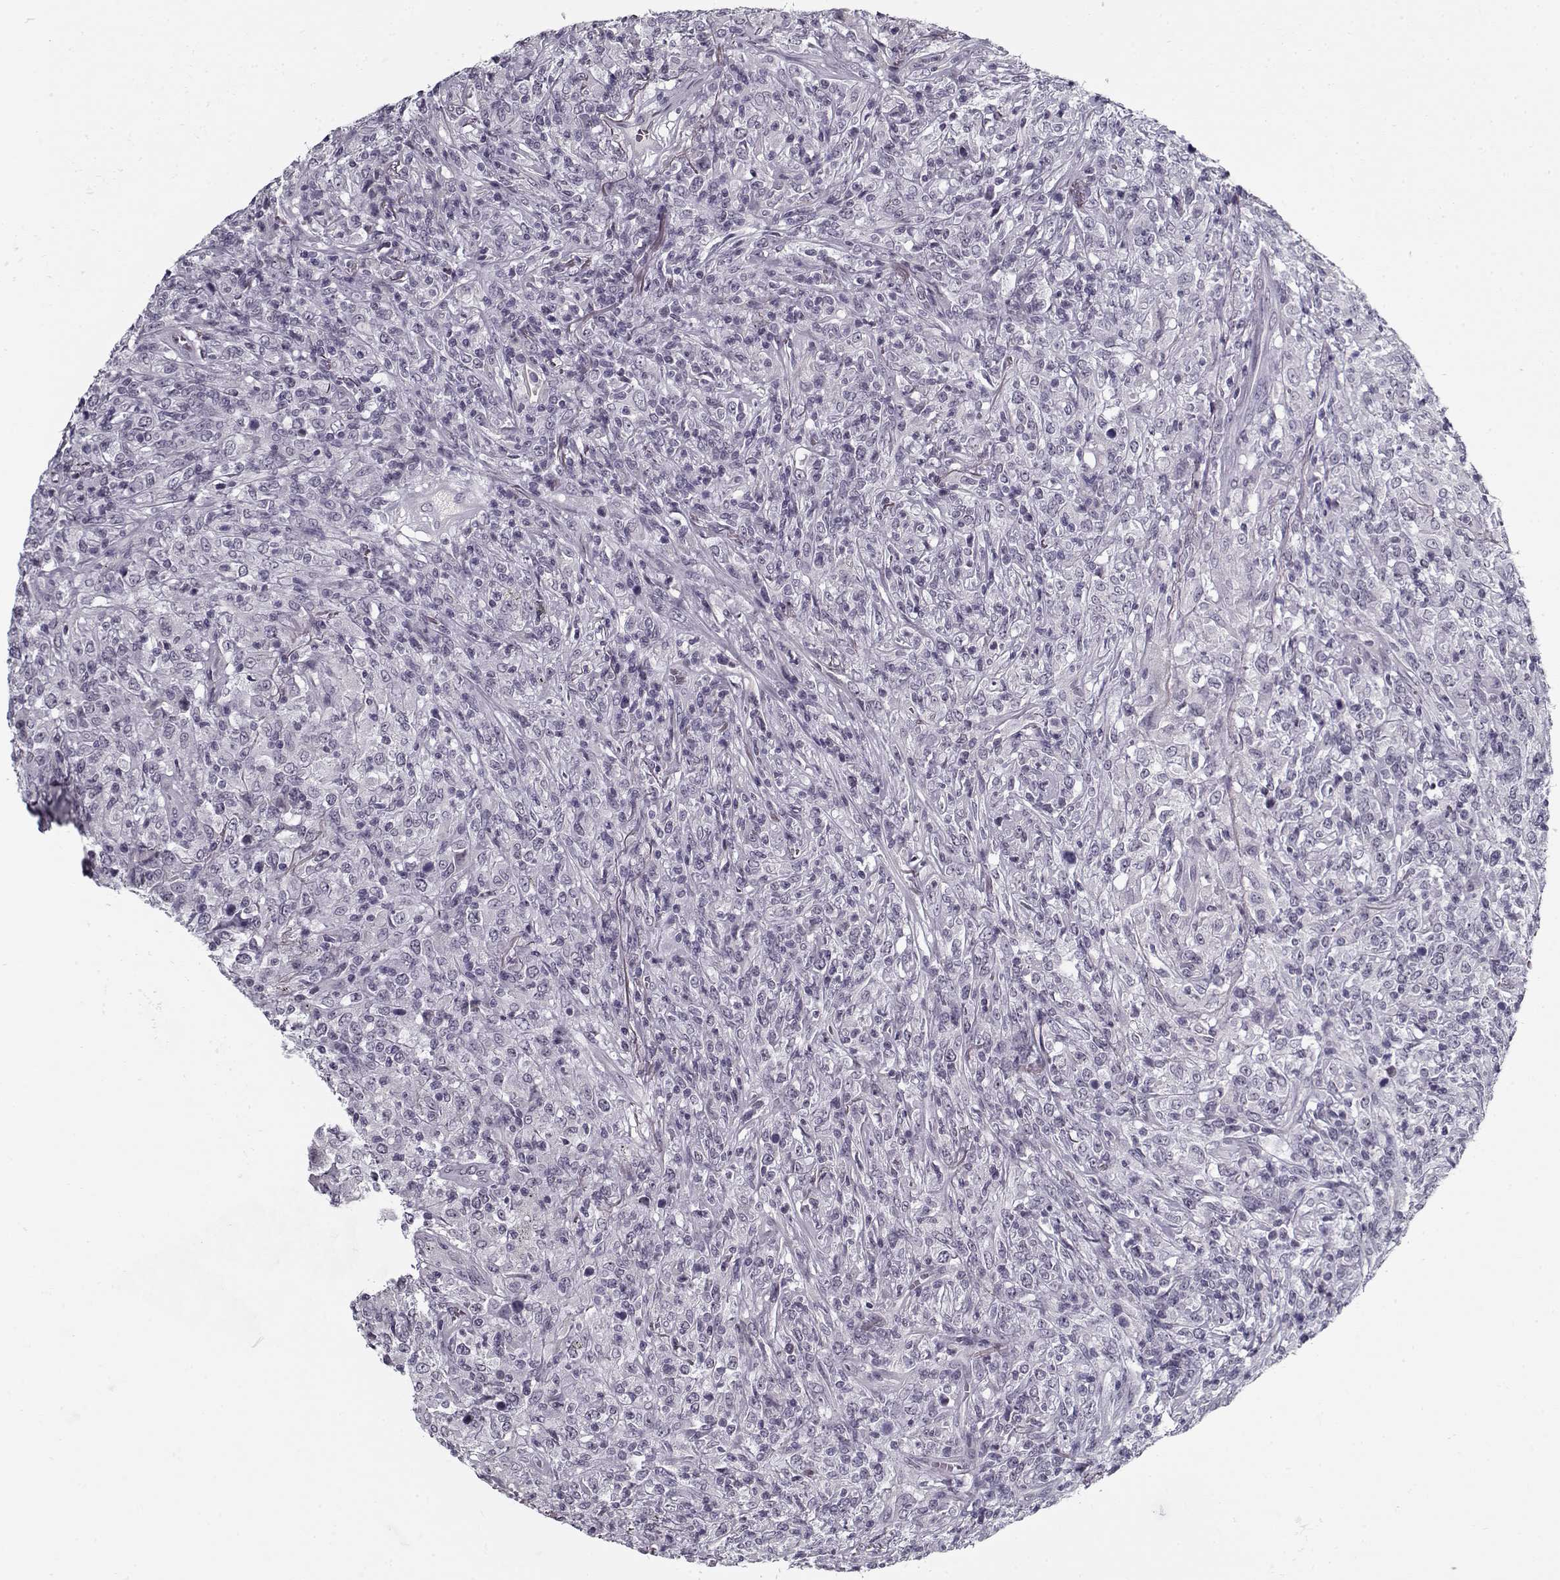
{"staining": {"intensity": "negative", "quantity": "none", "location": "none"}, "tissue": "lymphoma", "cell_type": "Tumor cells", "image_type": "cancer", "snomed": [{"axis": "morphology", "description": "Malignant lymphoma, non-Hodgkin's type, High grade"}, {"axis": "topography", "description": "Lung"}], "caption": "IHC of high-grade malignant lymphoma, non-Hodgkin's type shows no staining in tumor cells. (Stains: DAB (3,3'-diaminobenzidine) IHC with hematoxylin counter stain, Microscopy: brightfield microscopy at high magnification).", "gene": "SPACA9", "patient": {"sex": "male", "age": 79}}